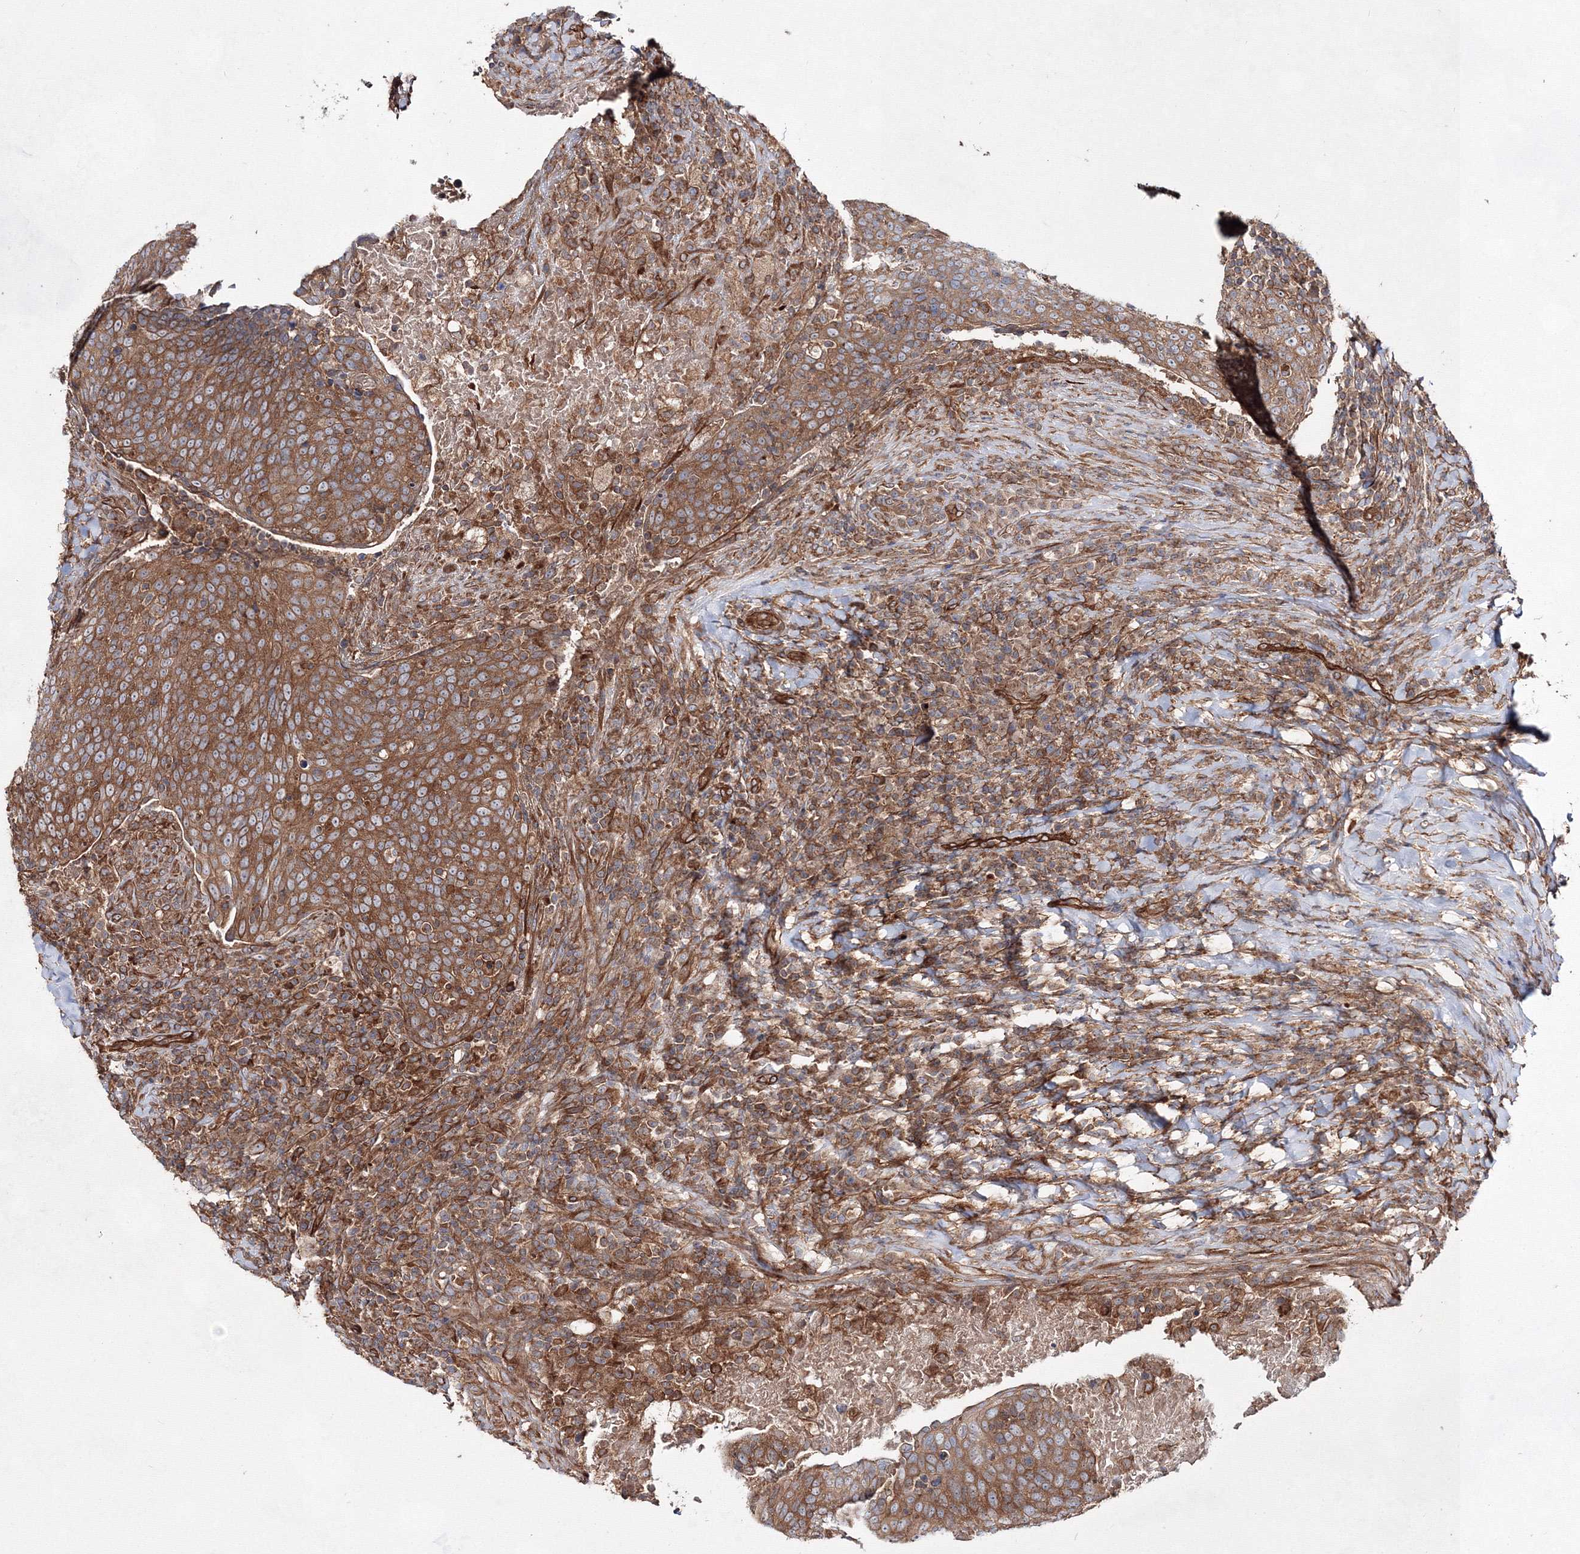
{"staining": {"intensity": "moderate", "quantity": ">75%", "location": "cytoplasmic/membranous"}, "tissue": "head and neck cancer", "cell_type": "Tumor cells", "image_type": "cancer", "snomed": [{"axis": "morphology", "description": "Squamous cell carcinoma, NOS"}, {"axis": "morphology", "description": "Squamous cell carcinoma, metastatic, NOS"}, {"axis": "topography", "description": "Lymph node"}, {"axis": "topography", "description": "Head-Neck"}], "caption": "Brown immunohistochemical staining in head and neck squamous cell carcinoma demonstrates moderate cytoplasmic/membranous positivity in about >75% of tumor cells.", "gene": "EXOC6", "patient": {"sex": "male", "age": 62}}